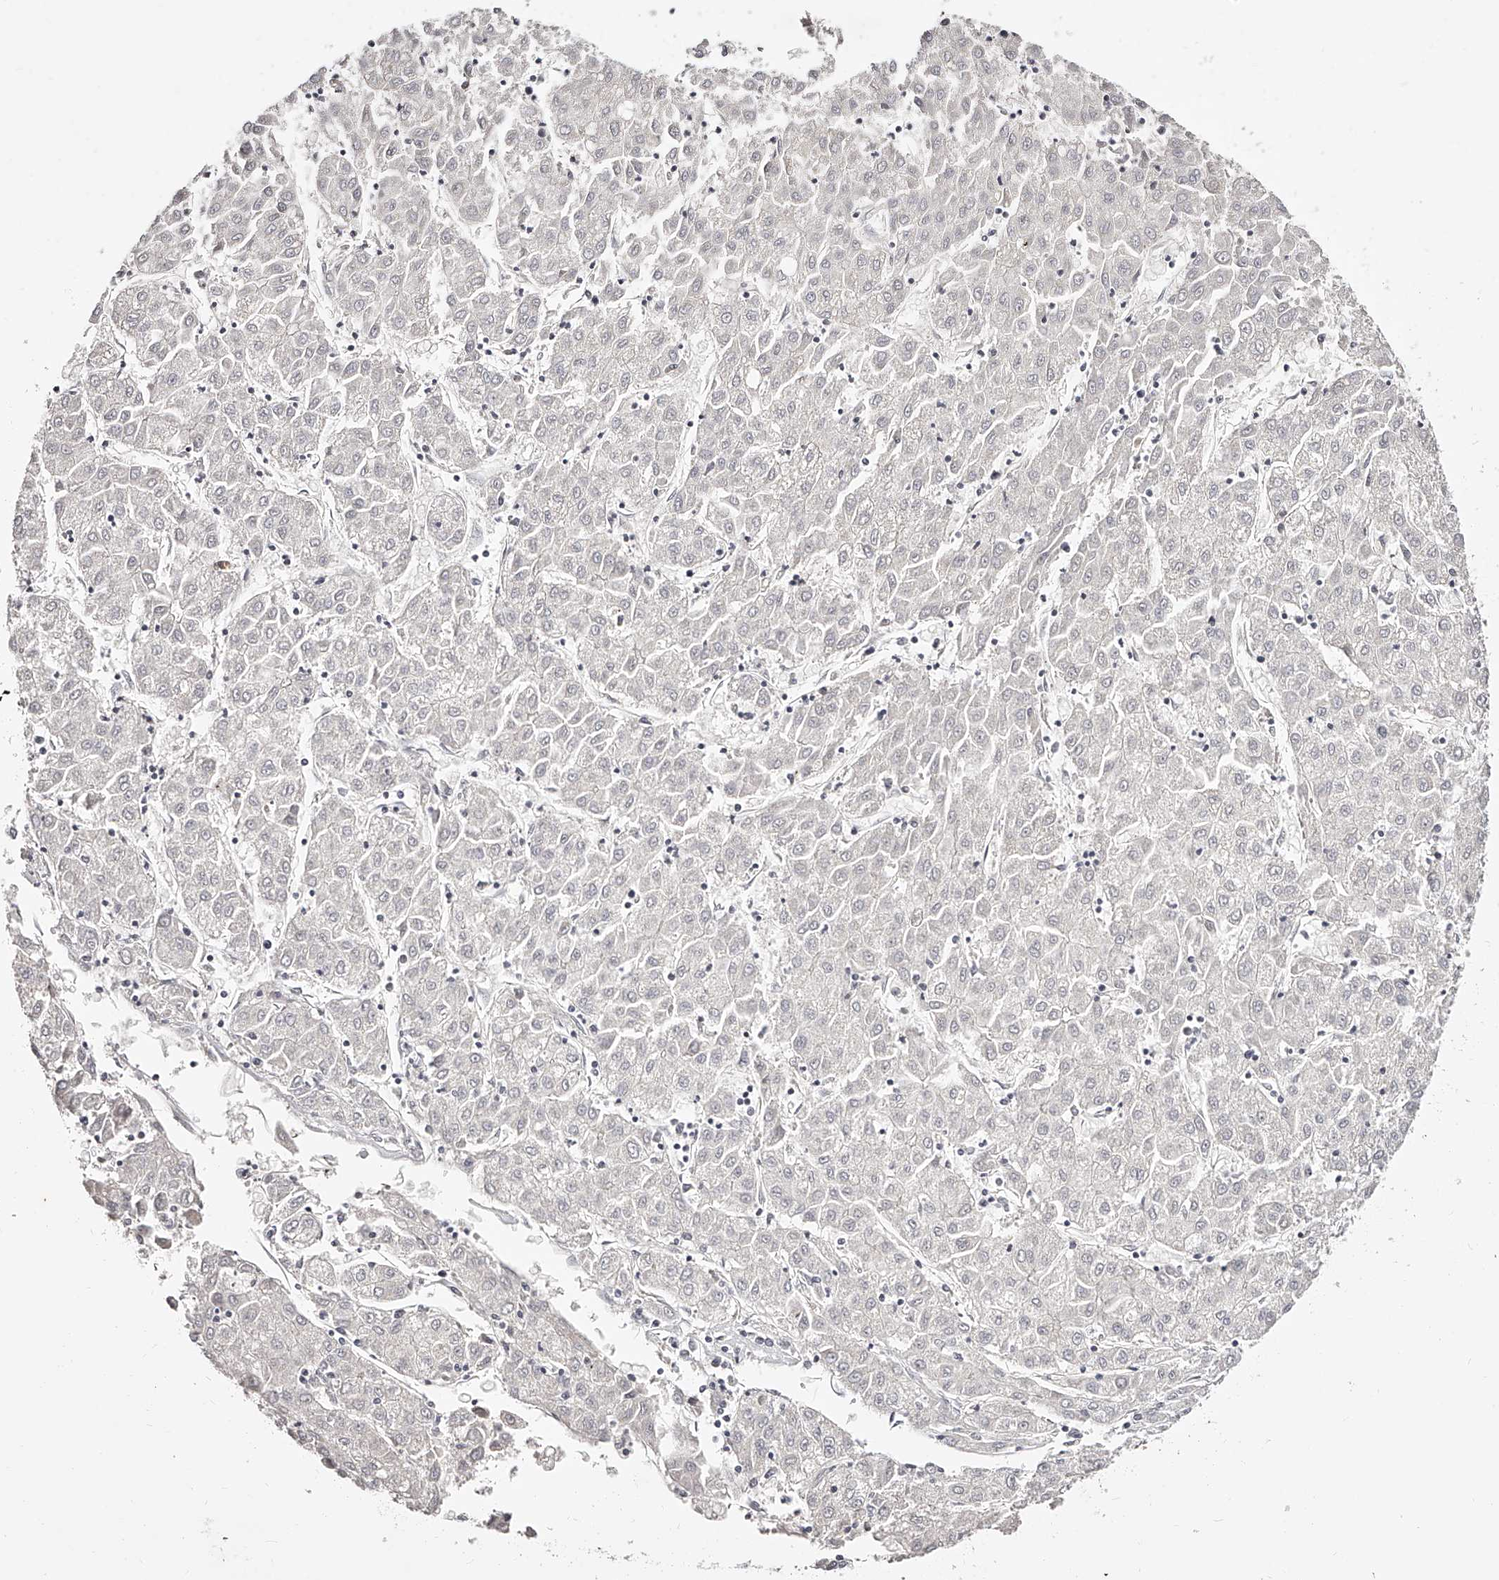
{"staining": {"intensity": "negative", "quantity": "none", "location": "none"}, "tissue": "liver cancer", "cell_type": "Tumor cells", "image_type": "cancer", "snomed": [{"axis": "morphology", "description": "Carcinoma, Hepatocellular, NOS"}, {"axis": "topography", "description": "Liver"}], "caption": "Tumor cells show no significant protein expression in liver cancer (hepatocellular carcinoma).", "gene": "NDUFV3", "patient": {"sex": "male", "age": 72}}